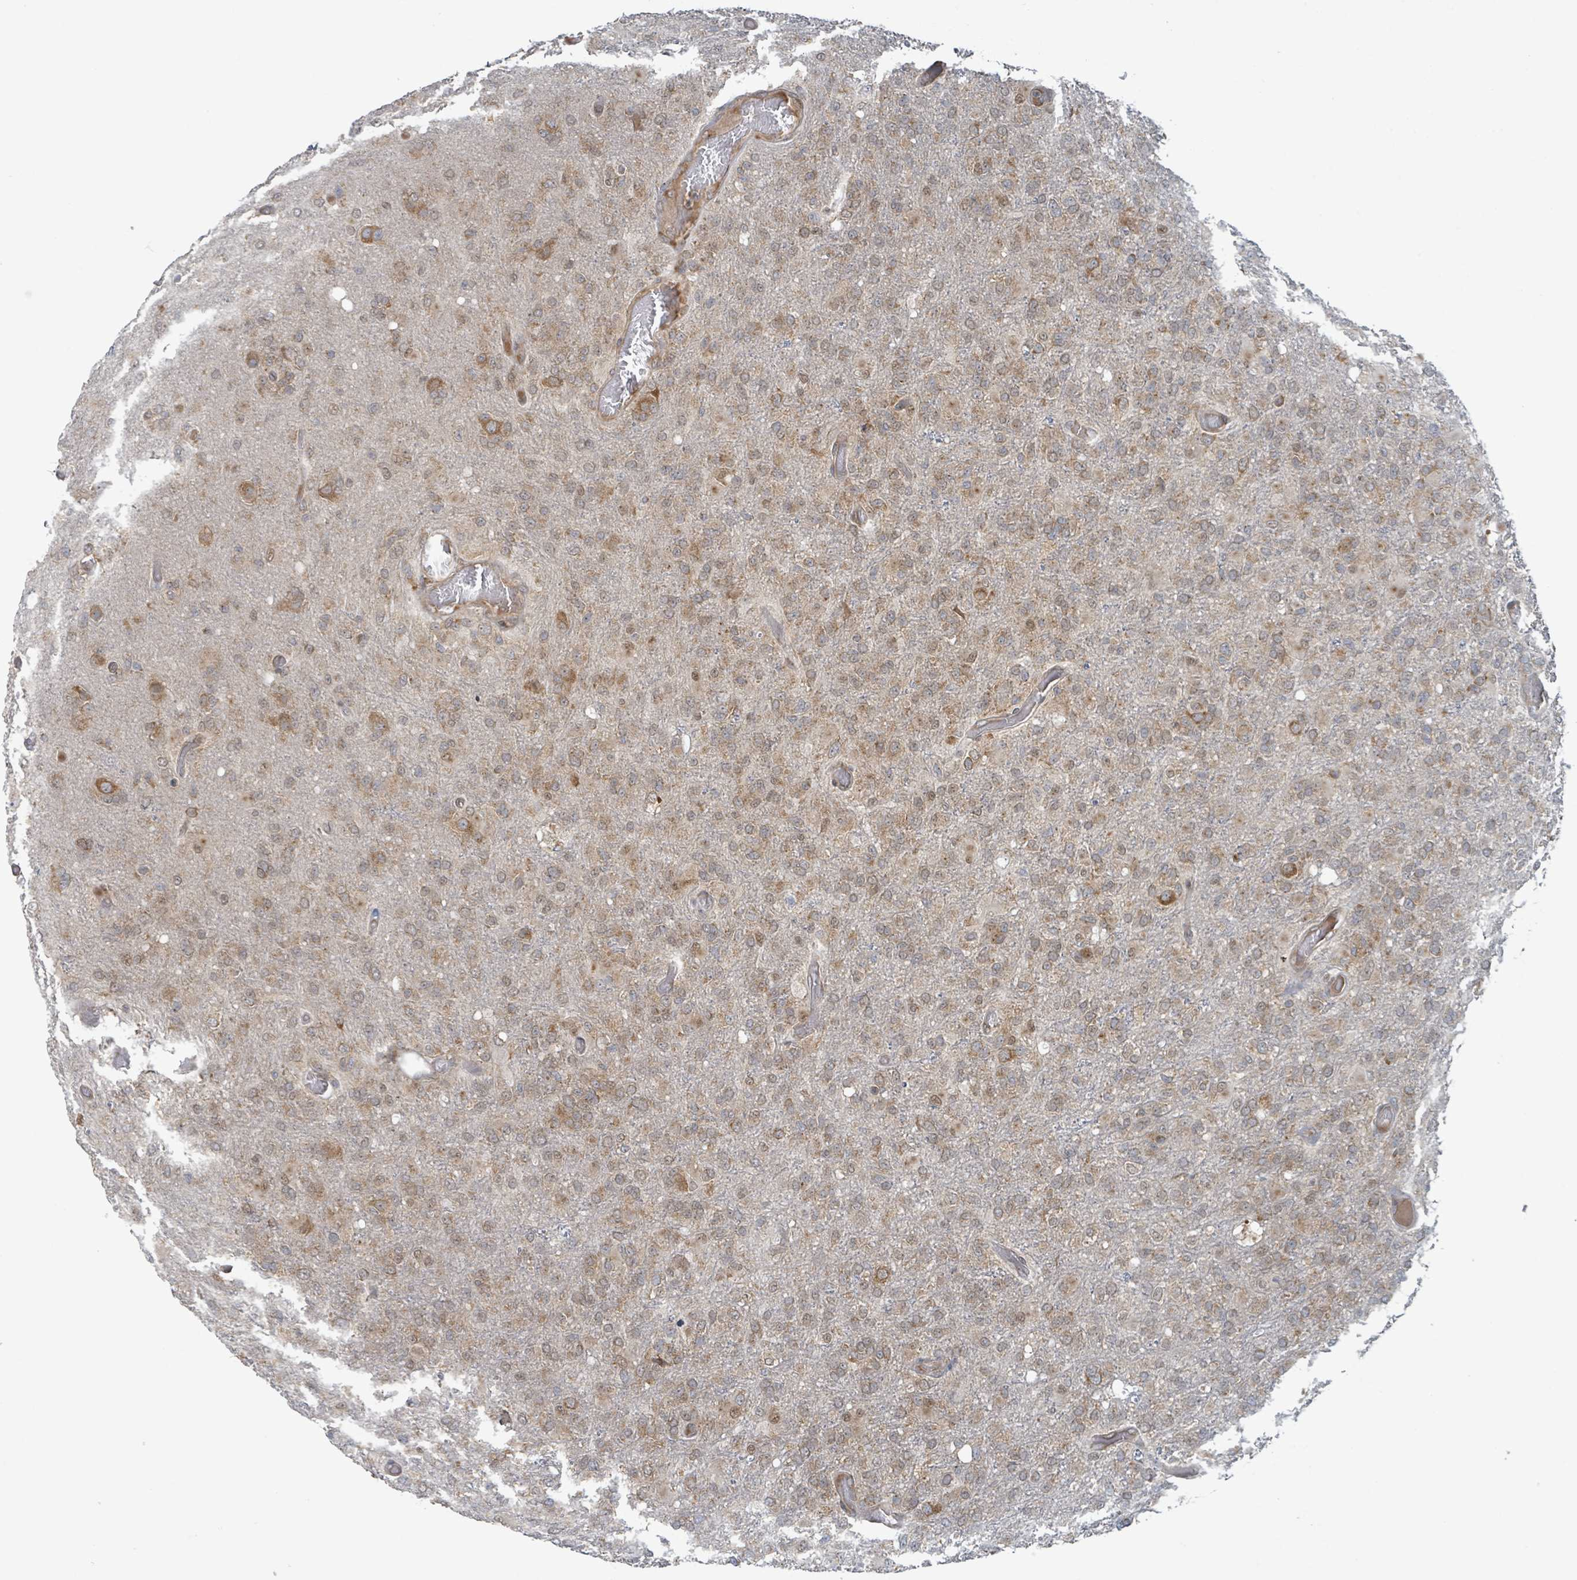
{"staining": {"intensity": "weak", "quantity": ">75%", "location": "cytoplasmic/membranous"}, "tissue": "glioma", "cell_type": "Tumor cells", "image_type": "cancer", "snomed": [{"axis": "morphology", "description": "Glioma, malignant, High grade"}, {"axis": "topography", "description": "Brain"}], "caption": "High-magnification brightfield microscopy of glioma stained with DAB (3,3'-diaminobenzidine) (brown) and counterstained with hematoxylin (blue). tumor cells exhibit weak cytoplasmic/membranous staining is seen in approximately>75% of cells. (DAB (3,3'-diaminobenzidine) IHC, brown staining for protein, blue staining for nuclei).", "gene": "OR51E1", "patient": {"sex": "female", "age": 74}}